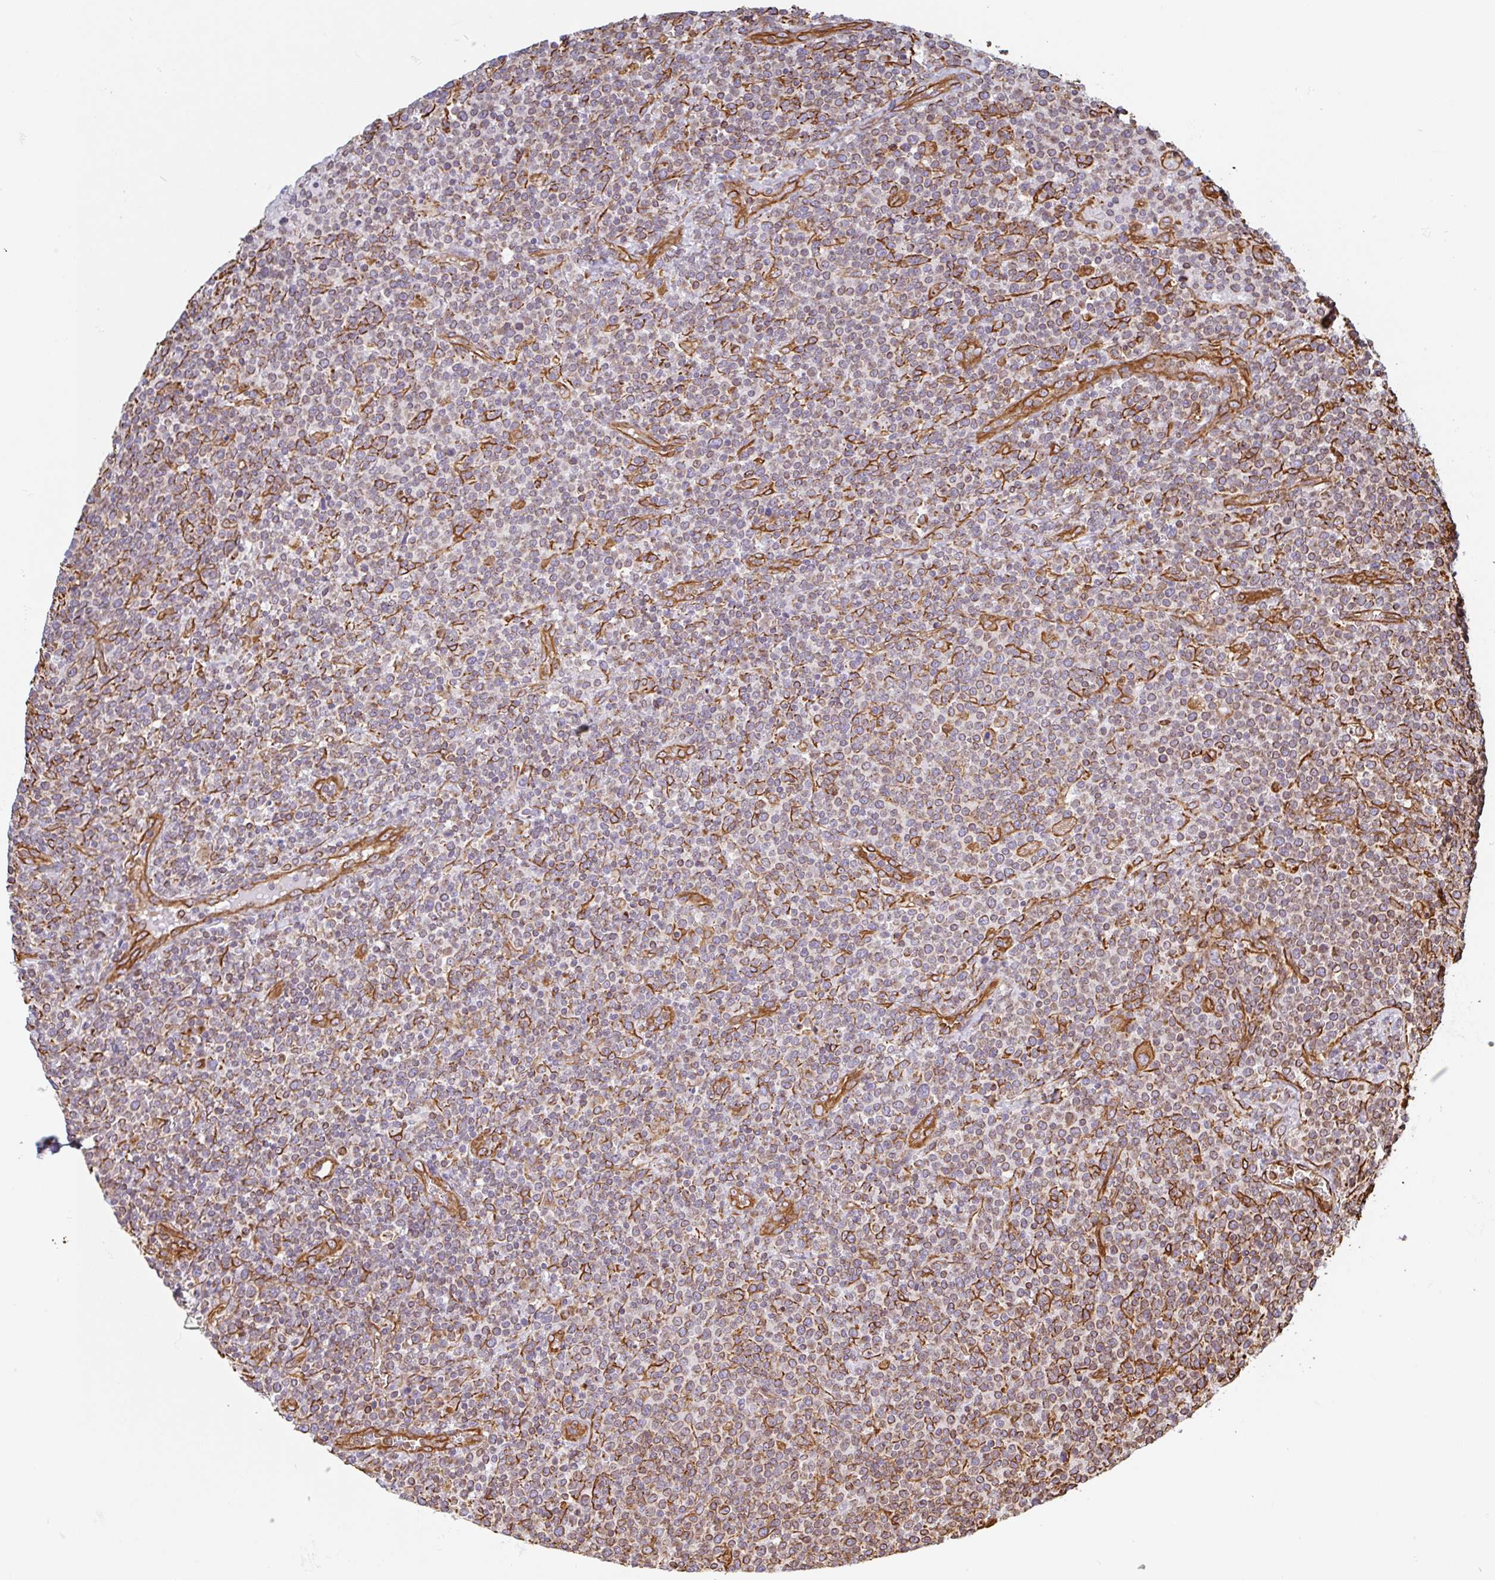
{"staining": {"intensity": "weak", "quantity": "25%-75%", "location": "cytoplasmic/membranous"}, "tissue": "lymphoma", "cell_type": "Tumor cells", "image_type": "cancer", "snomed": [{"axis": "morphology", "description": "Malignant lymphoma, non-Hodgkin's type, High grade"}, {"axis": "topography", "description": "Lymph node"}], "caption": "Immunohistochemical staining of human malignant lymphoma, non-Hodgkin's type (high-grade) shows low levels of weak cytoplasmic/membranous staining in approximately 25%-75% of tumor cells.", "gene": "PPFIA1", "patient": {"sex": "male", "age": 61}}